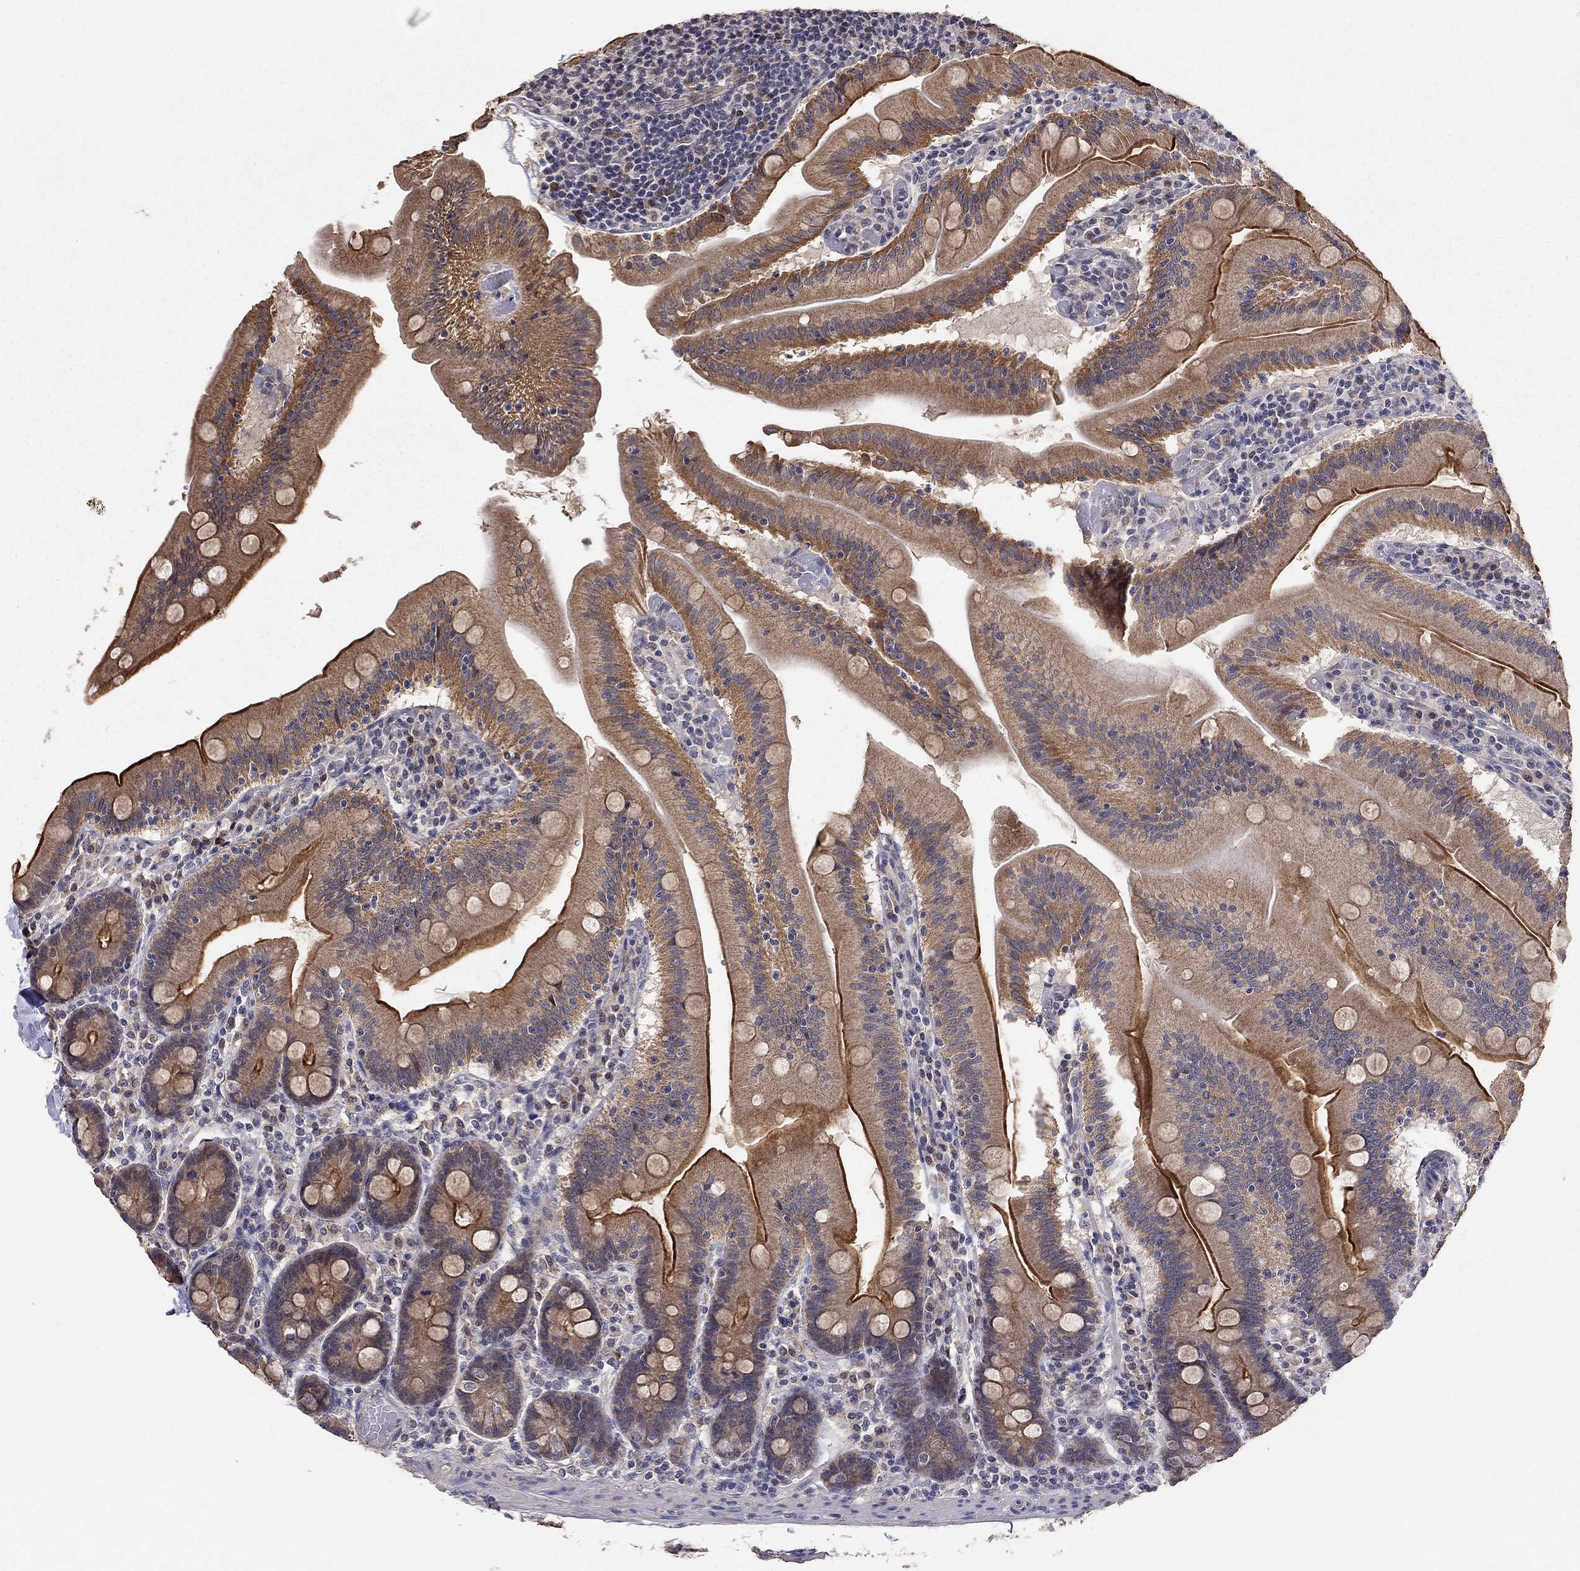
{"staining": {"intensity": "strong", "quantity": "25%-75%", "location": "cytoplasmic/membranous"}, "tissue": "small intestine", "cell_type": "Glandular cells", "image_type": "normal", "snomed": [{"axis": "morphology", "description": "Normal tissue, NOS"}, {"axis": "topography", "description": "Small intestine"}], "caption": "A brown stain highlights strong cytoplasmic/membranous staining of a protein in glandular cells of benign human small intestine. The protein is shown in brown color, while the nuclei are stained blue.", "gene": "ANKRA2", "patient": {"sex": "male", "age": 37}}